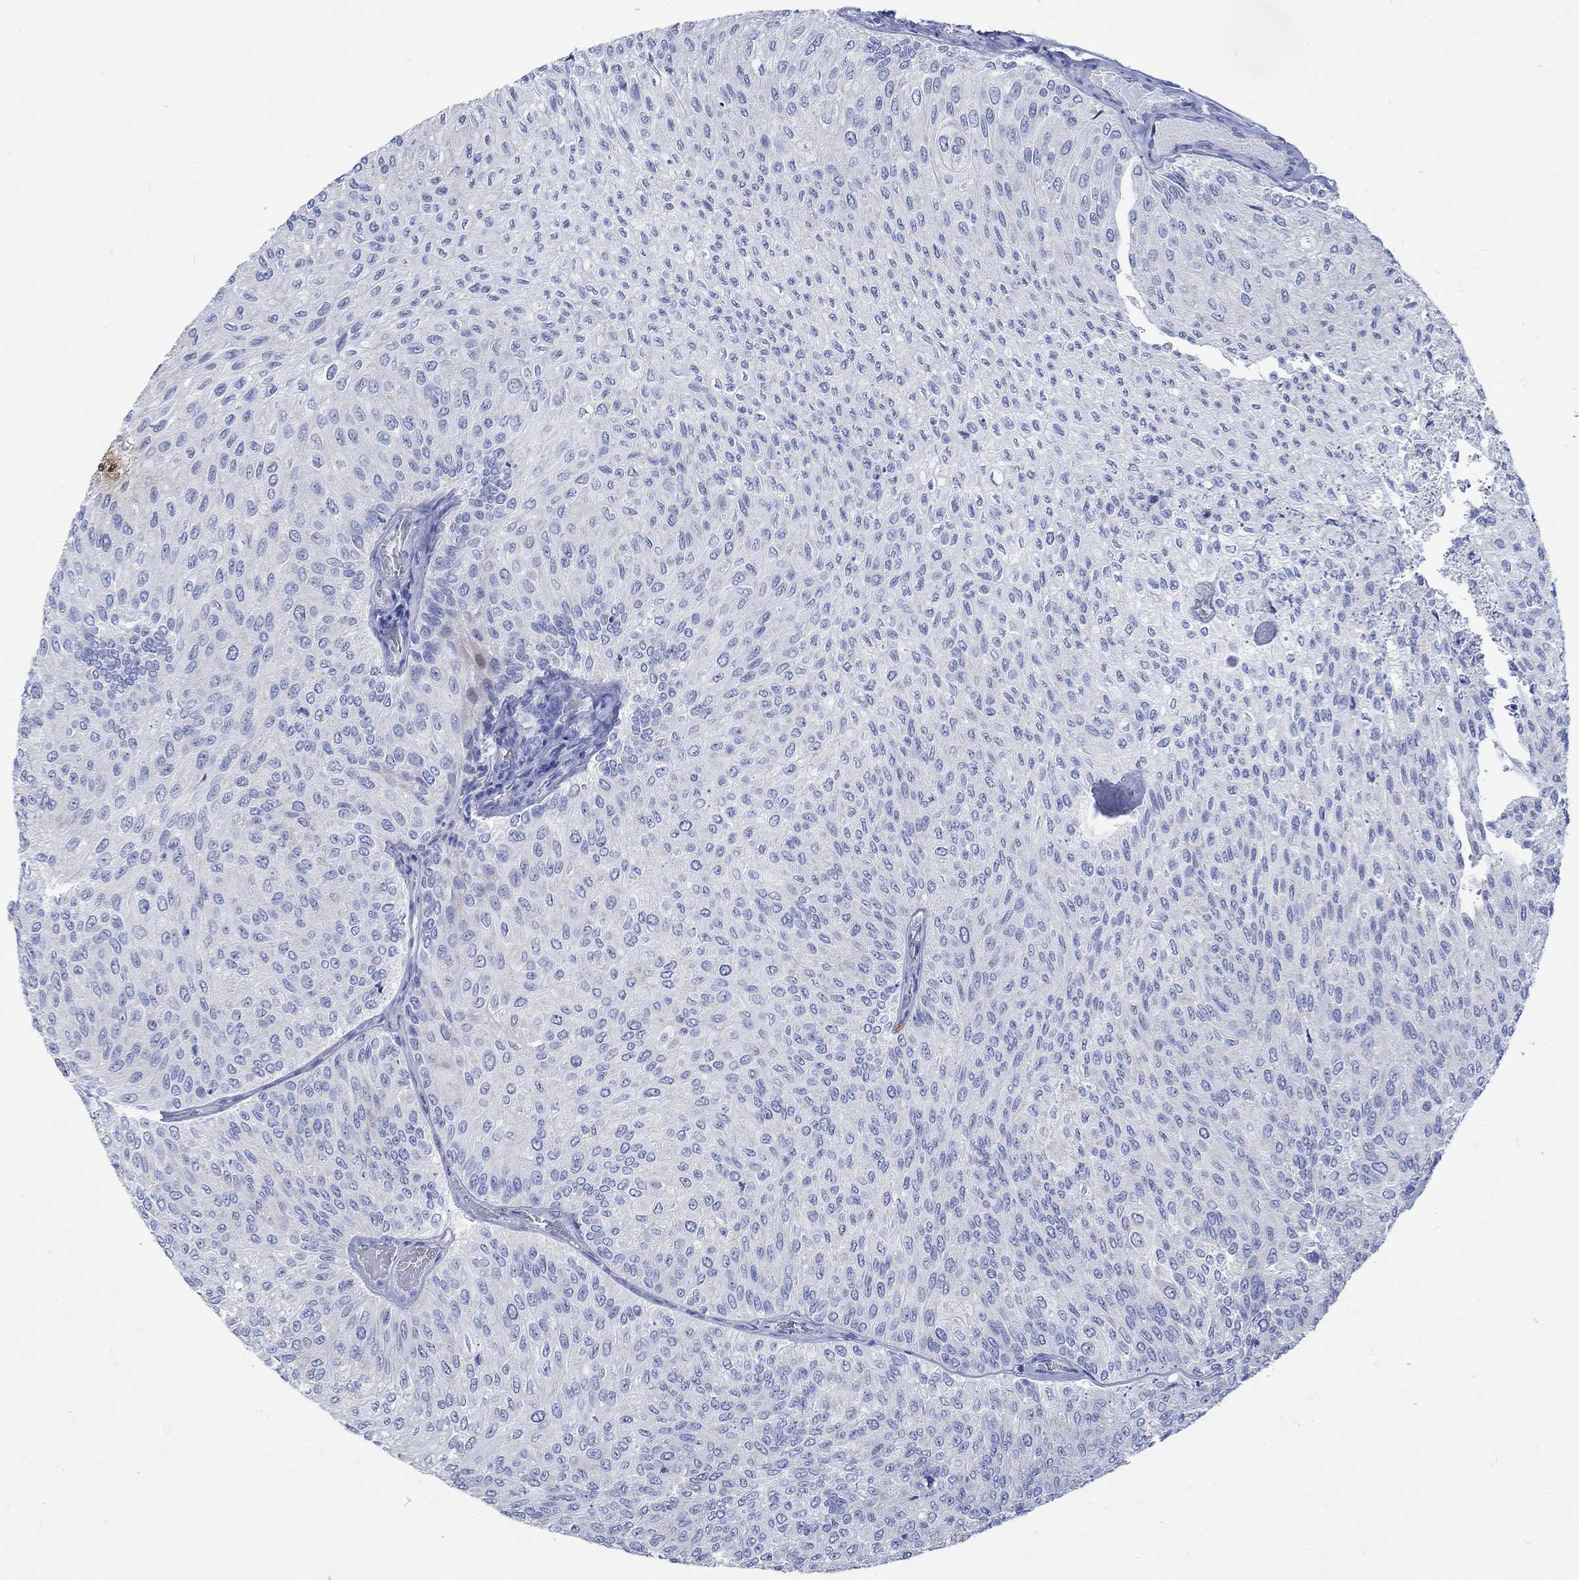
{"staining": {"intensity": "negative", "quantity": "none", "location": "none"}, "tissue": "urothelial cancer", "cell_type": "Tumor cells", "image_type": "cancer", "snomed": [{"axis": "morphology", "description": "Urothelial carcinoma, Low grade"}, {"axis": "topography", "description": "Urinary bladder"}], "caption": "A histopathology image of human urothelial cancer is negative for staining in tumor cells.", "gene": "CPLX2", "patient": {"sex": "male", "age": 78}}